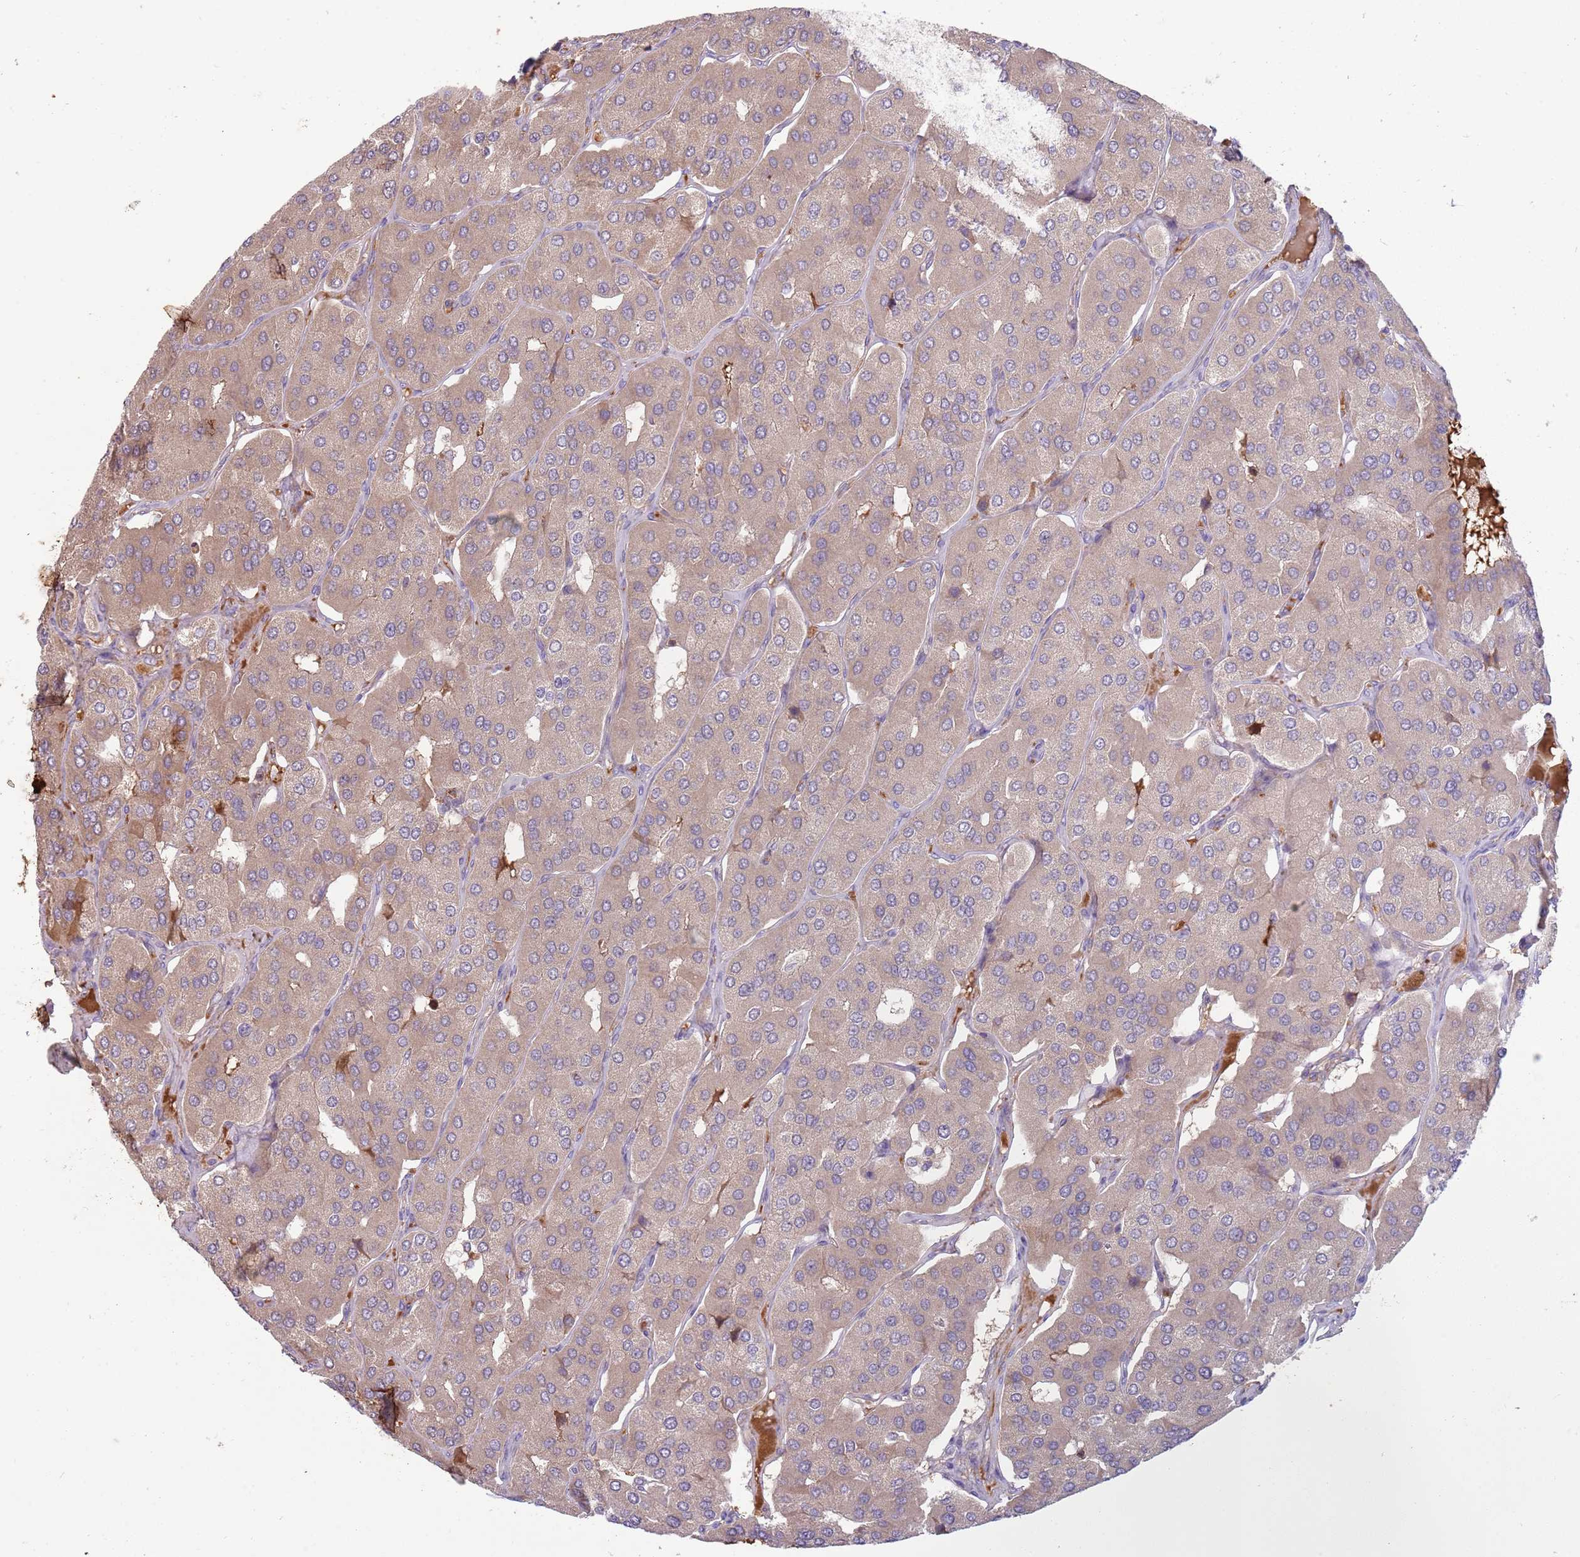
{"staining": {"intensity": "weak", "quantity": ">75%", "location": "cytoplasmic/membranous"}, "tissue": "parathyroid gland", "cell_type": "Glandular cells", "image_type": "normal", "snomed": [{"axis": "morphology", "description": "Normal tissue, NOS"}, {"axis": "morphology", "description": "Adenoma, NOS"}, {"axis": "topography", "description": "Parathyroid gland"}], "caption": "This photomicrograph exhibits IHC staining of benign human parathyroid gland, with low weak cytoplasmic/membranous staining in approximately >75% of glandular cells.", "gene": "NBPF4", "patient": {"sex": "female", "age": 86}}